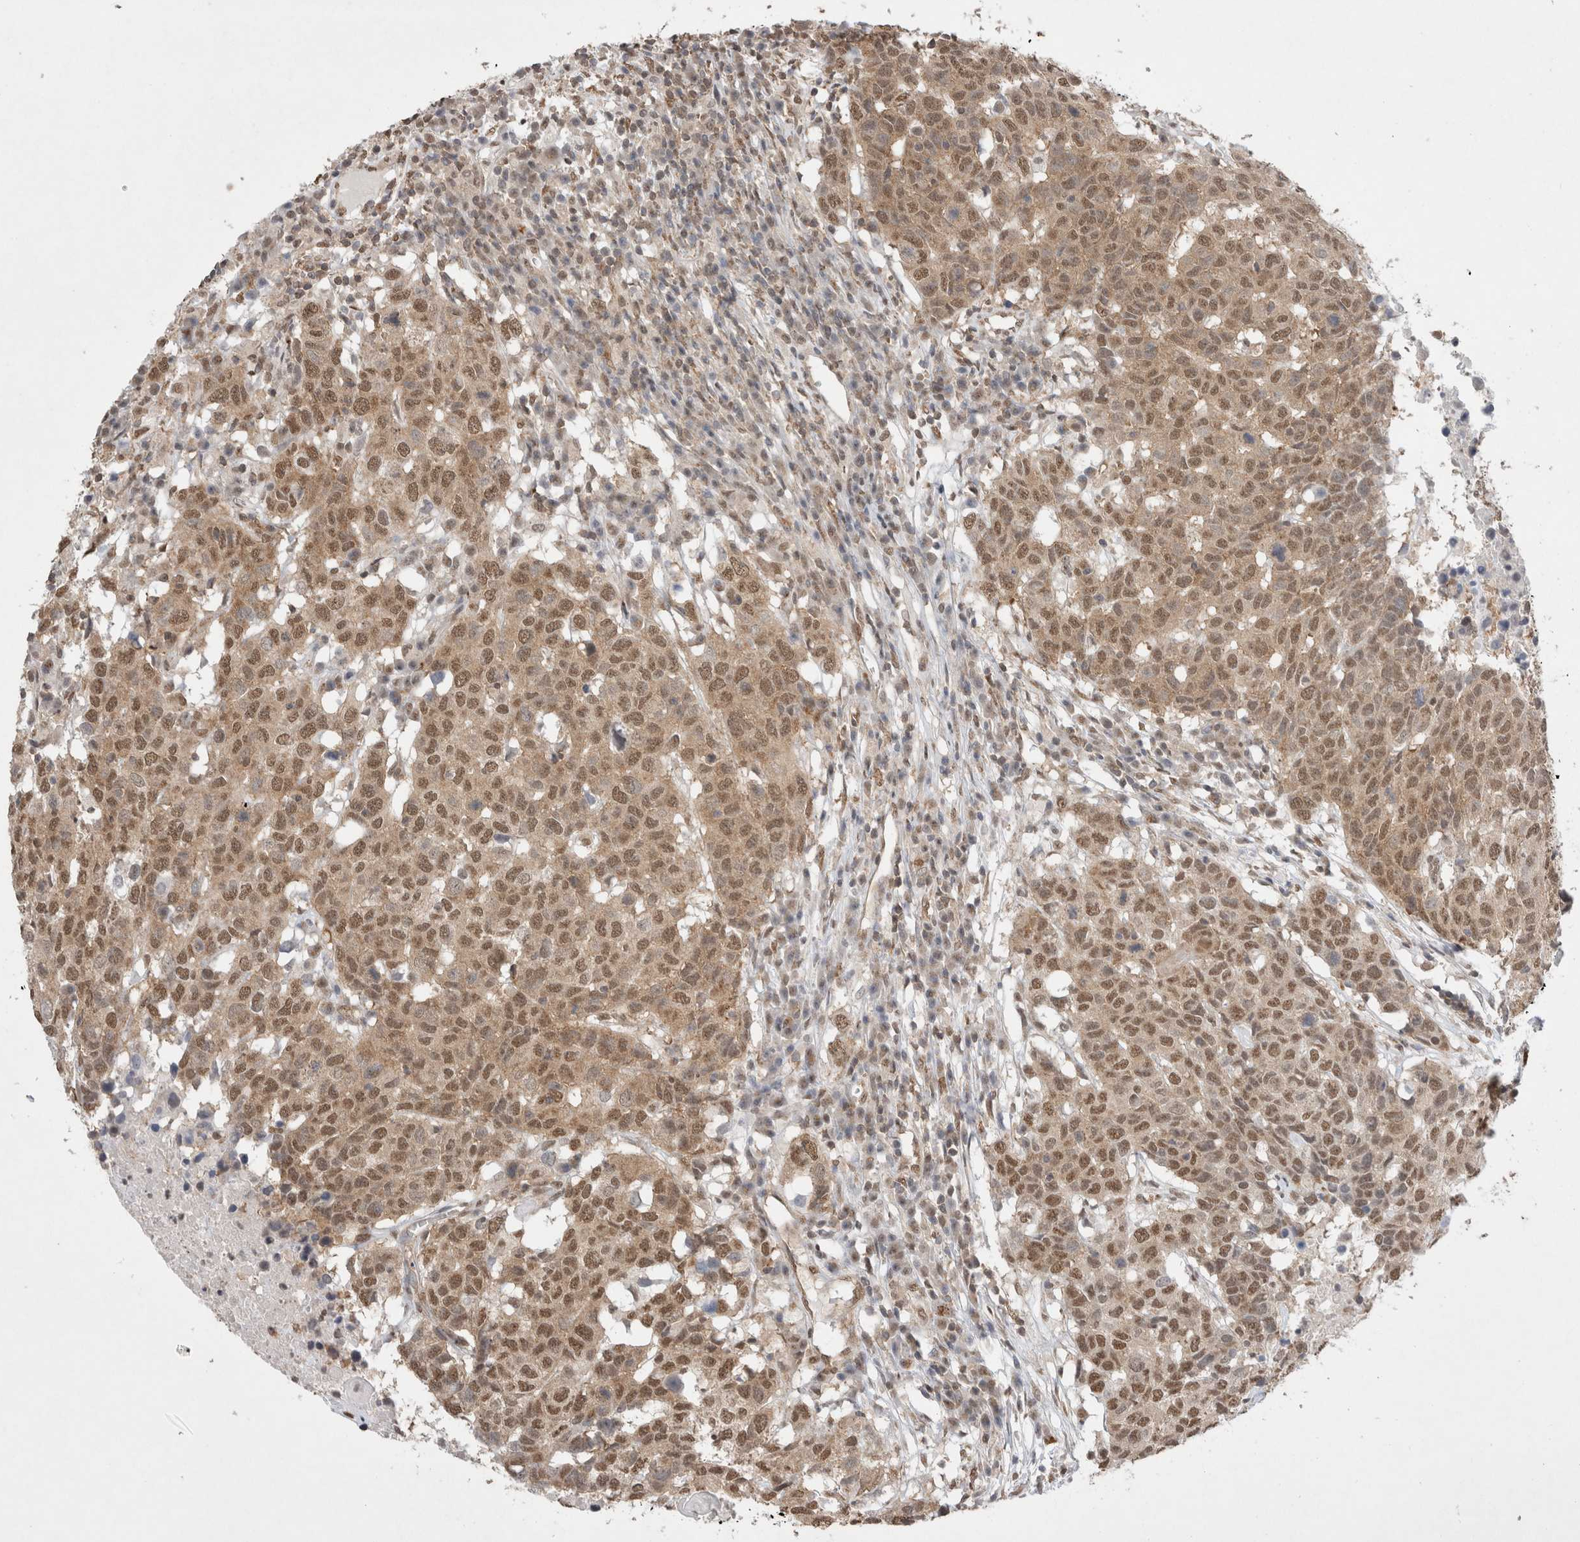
{"staining": {"intensity": "moderate", "quantity": ">75%", "location": "nuclear"}, "tissue": "head and neck cancer", "cell_type": "Tumor cells", "image_type": "cancer", "snomed": [{"axis": "morphology", "description": "Squamous cell carcinoma, NOS"}, {"axis": "topography", "description": "Head-Neck"}], "caption": "Head and neck cancer (squamous cell carcinoma) stained for a protein displays moderate nuclear positivity in tumor cells.", "gene": "WIPF2", "patient": {"sex": "male", "age": 66}}